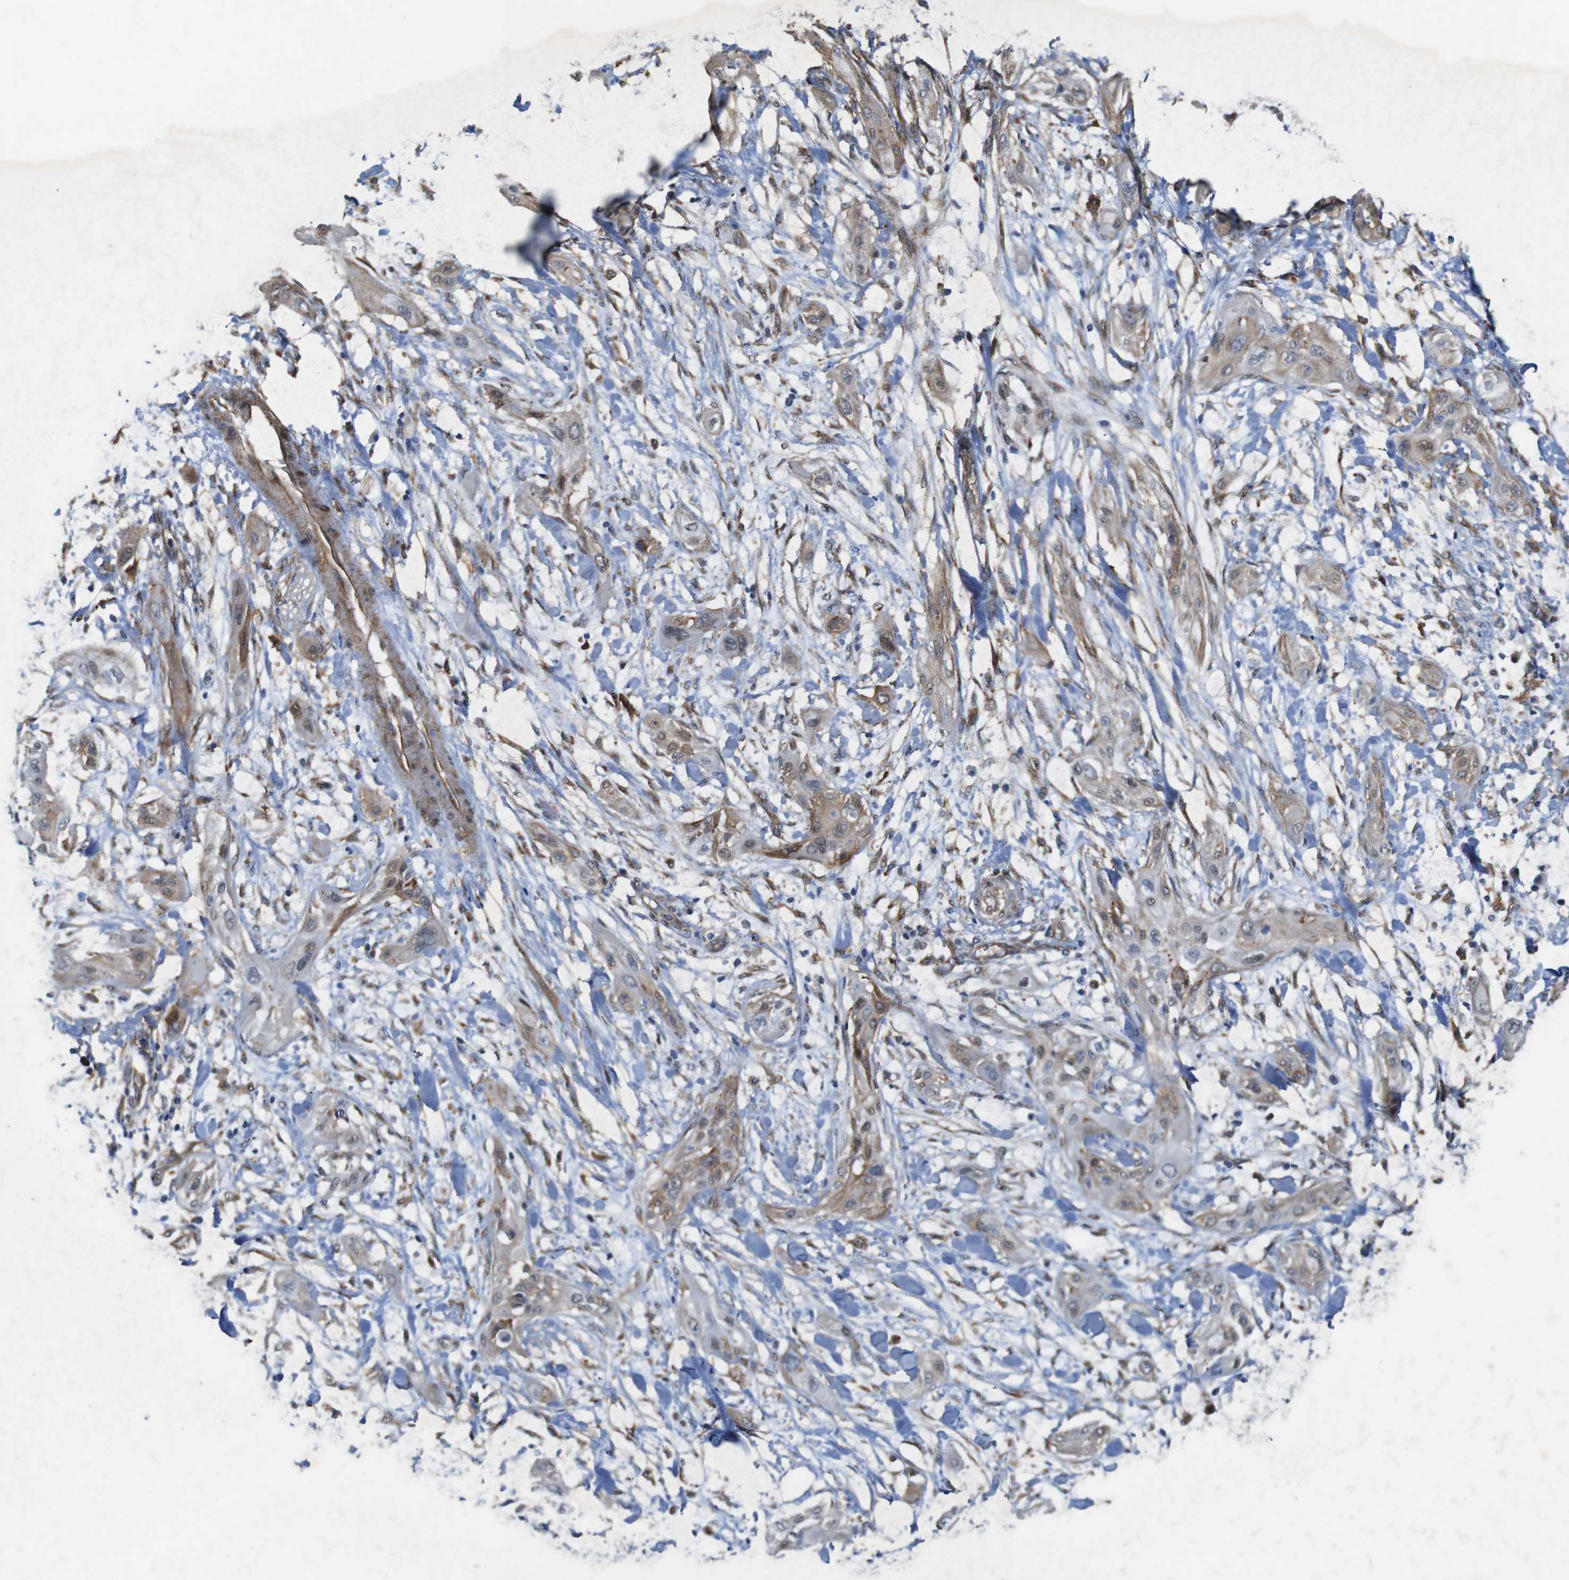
{"staining": {"intensity": "moderate", "quantity": ">75%", "location": "cytoplasmic/membranous"}, "tissue": "lung cancer", "cell_type": "Tumor cells", "image_type": "cancer", "snomed": [{"axis": "morphology", "description": "Squamous cell carcinoma, NOS"}, {"axis": "topography", "description": "Lung"}], "caption": "Tumor cells reveal medium levels of moderate cytoplasmic/membranous expression in about >75% of cells in human squamous cell carcinoma (lung).", "gene": "PTGER4", "patient": {"sex": "female", "age": 47}}